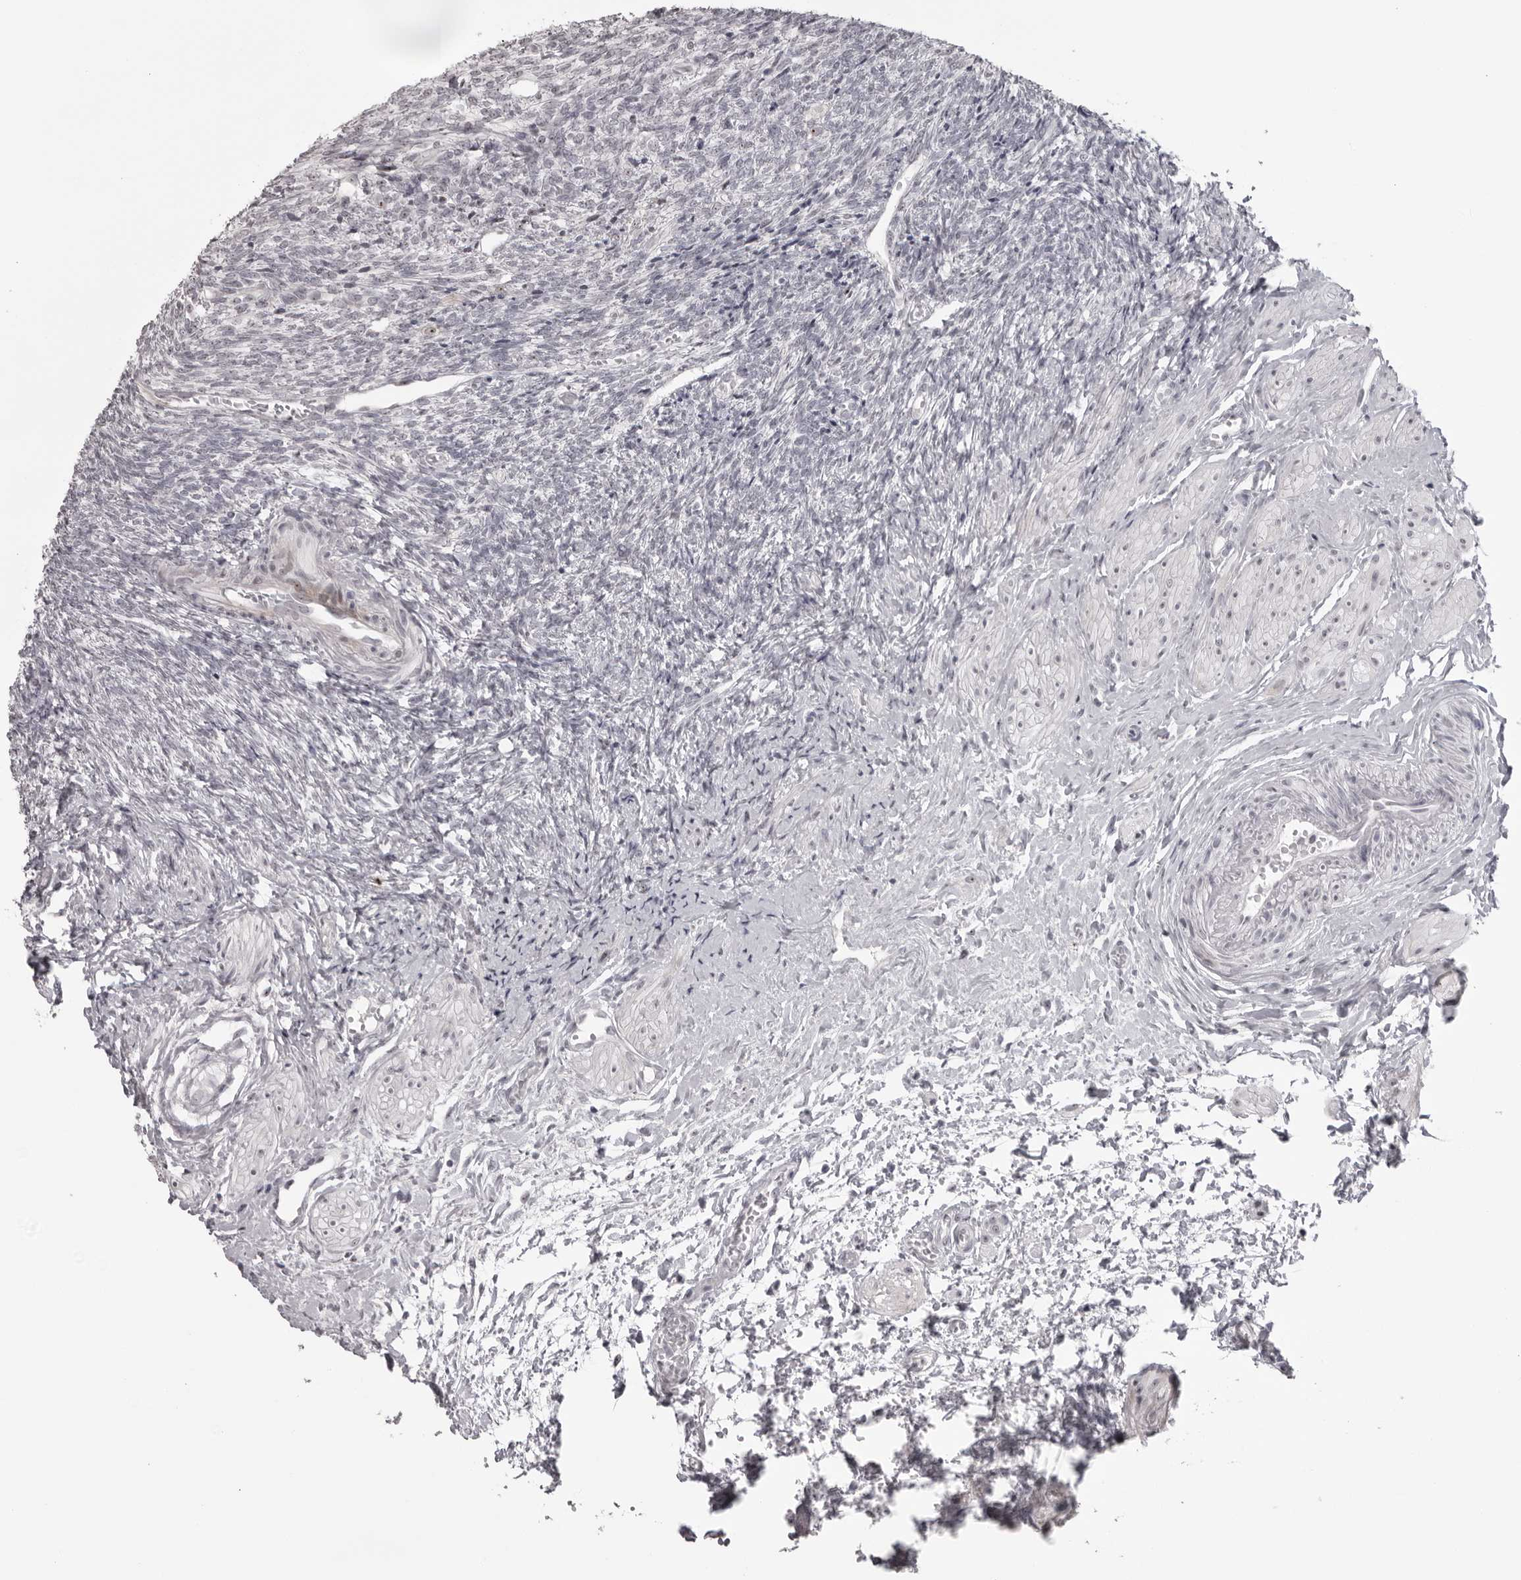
{"staining": {"intensity": "negative", "quantity": "none", "location": "none"}, "tissue": "ovary", "cell_type": "Ovarian stroma cells", "image_type": "normal", "snomed": [{"axis": "morphology", "description": "Normal tissue, NOS"}, {"axis": "topography", "description": "Ovary"}], "caption": "Unremarkable ovary was stained to show a protein in brown. There is no significant staining in ovarian stroma cells.", "gene": "HELZ", "patient": {"sex": "female", "age": 41}}